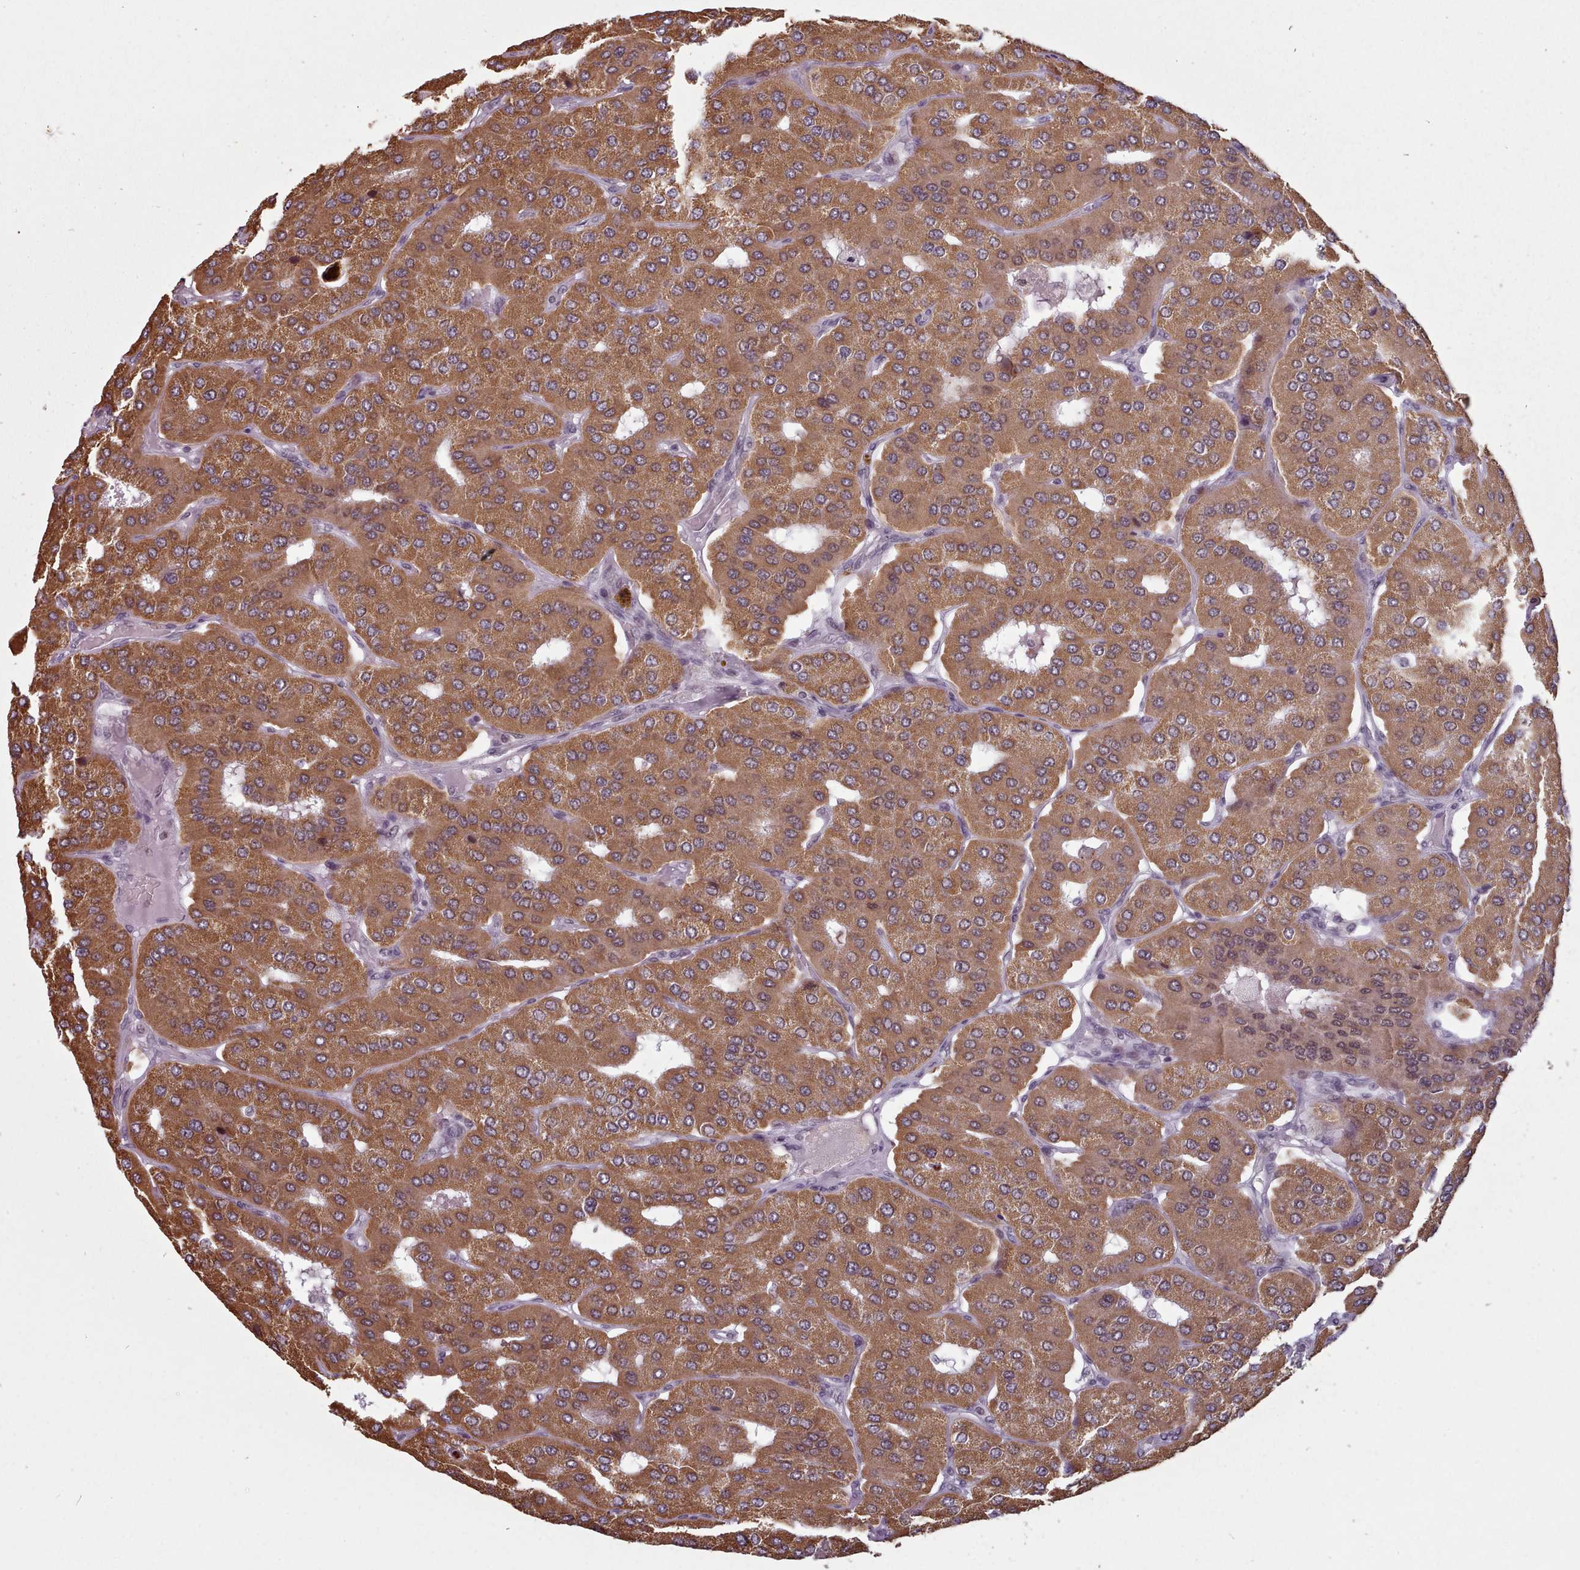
{"staining": {"intensity": "strong", "quantity": ">75%", "location": "cytoplasmic/membranous"}, "tissue": "parathyroid gland", "cell_type": "Glandular cells", "image_type": "normal", "snomed": [{"axis": "morphology", "description": "Normal tissue, NOS"}, {"axis": "morphology", "description": "Adenoma, NOS"}, {"axis": "topography", "description": "Parathyroid gland"}], "caption": "Protein expression analysis of unremarkable human parathyroid gland reveals strong cytoplasmic/membranous expression in about >75% of glandular cells. (Brightfield microscopy of DAB IHC at high magnification).", "gene": "SRSF9", "patient": {"sex": "female", "age": 86}}